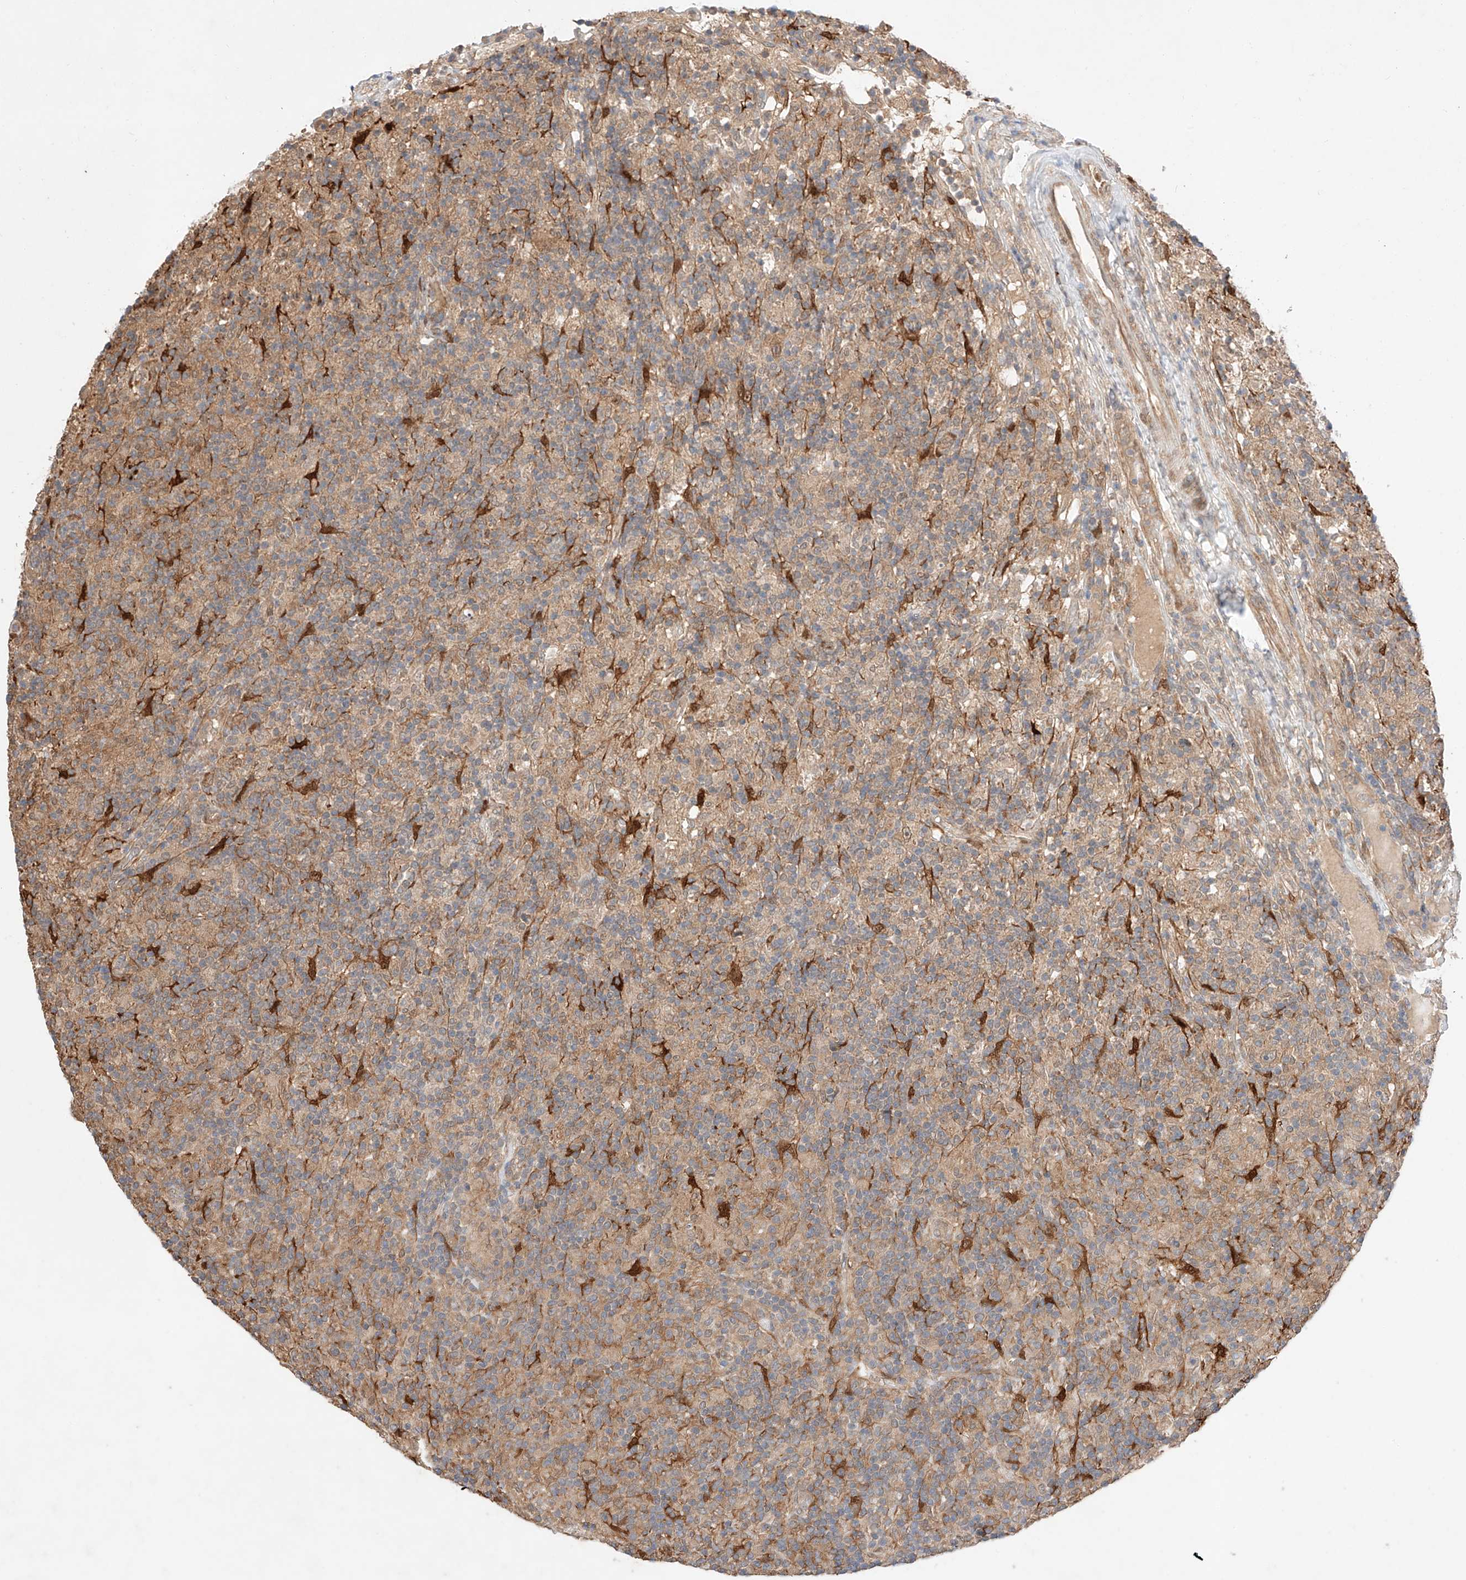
{"staining": {"intensity": "negative", "quantity": "none", "location": "none"}, "tissue": "lymphoma", "cell_type": "Tumor cells", "image_type": "cancer", "snomed": [{"axis": "morphology", "description": "Hodgkin's disease, NOS"}, {"axis": "topography", "description": "Lymph node"}], "caption": "Immunohistochemistry (IHC) image of neoplastic tissue: Hodgkin's disease stained with DAB (3,3'-diaminobenzidine) exhibits no significant protein staining in tumor cells.", "gene": "ZNF124", "patient": {"sex": "male", "age": 70}}